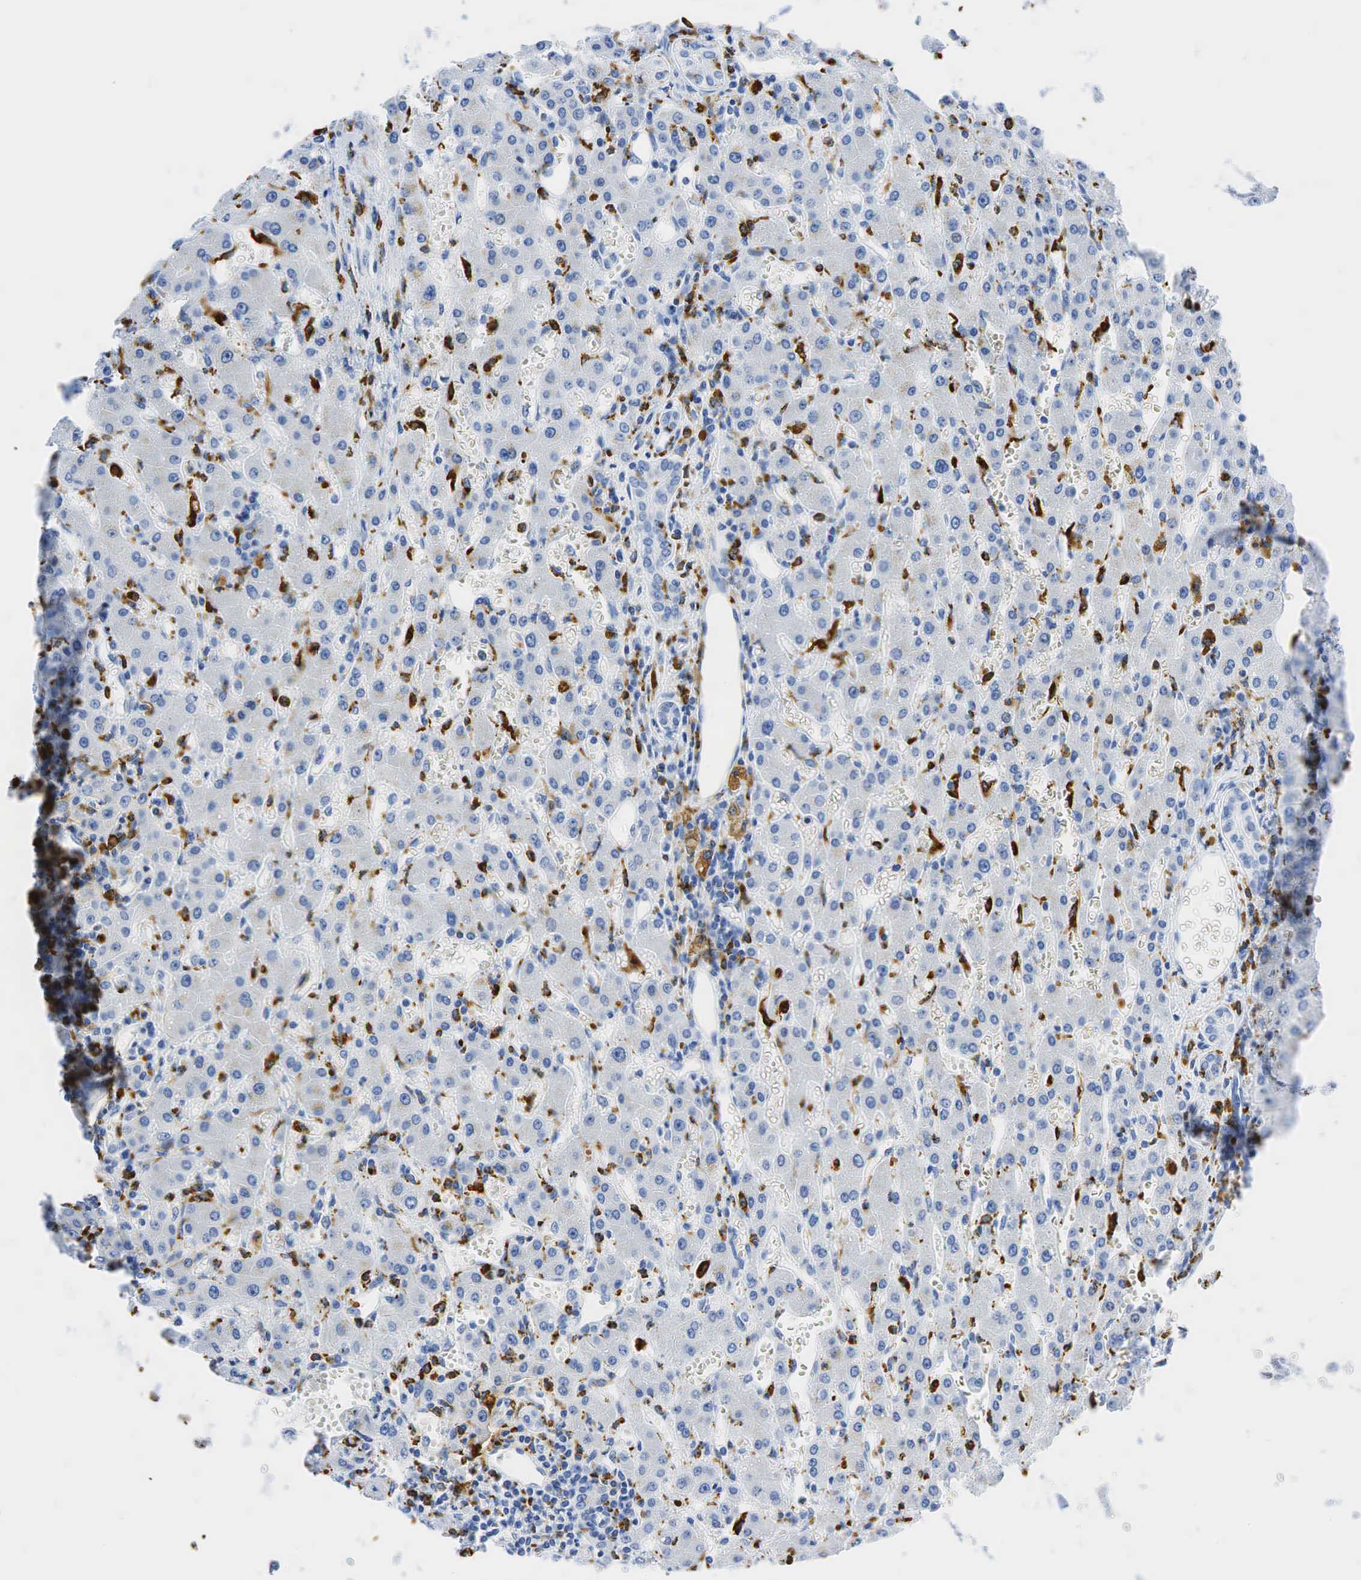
{"staining": {"intensity": "negative", "quantity": "none", "location": "none"}, "tissue": "liver", "cell_type": "Cholangiocytes", "image_type": "normal", "snomed": [{"axis": "morphology", "description": "Normal tissue, NOS"}, {"axis": "topography", "description": "Liver"}], "caption": "Histopathology image shows no protein positivity in cholangiocytes of normal liver. (DAB (3,3'-diaminobenzidine) IHC, high magnification).", "gene": "CD68", "patient": {"sex": "female", "age": 30}}